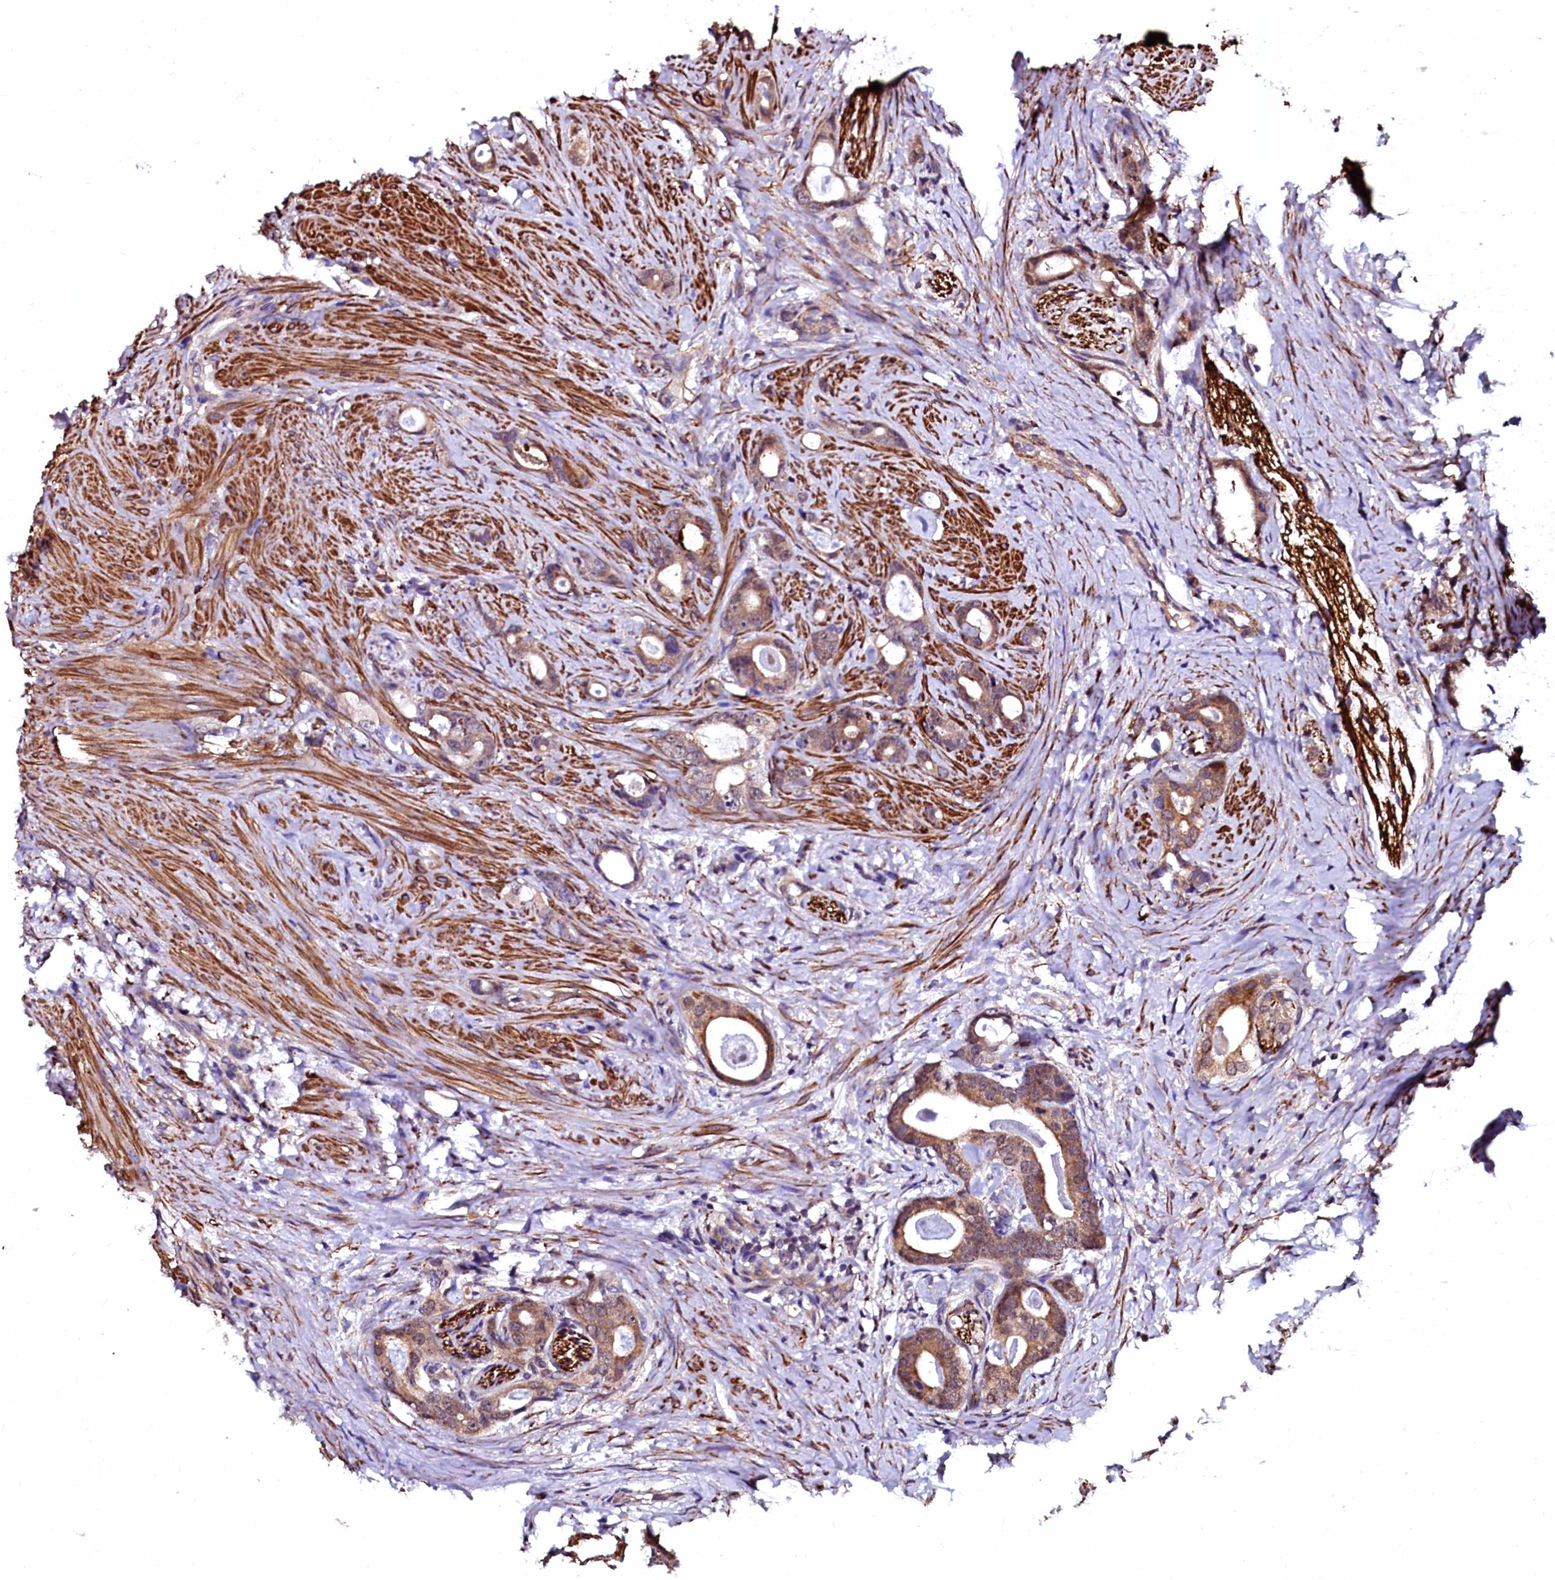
{"staining": {"intensity": "moderate", "quantity": ">75%", "location": "cytoplasmic/membranous"}, "tissue": "prostate cancer", "cell_type": "Tumor cells", "image_type": "cancer", "snomed": [{"axis": "morphology", "description": "Adenocarcinoma, Low grade"}, {"axis": "topography", "description": "Prostate"}], "caption": "A photomicrograph of human prostate cancer (adenocarcinoma (low-grade)) stained for a protein reveals moderate cytoplasmic/membranous brown staining in tumor cells. (DAB IHC with brightfield microscopy, high magnification).", "gene": "N4BP1", "patient": {"sex": "male", "age": 63}}